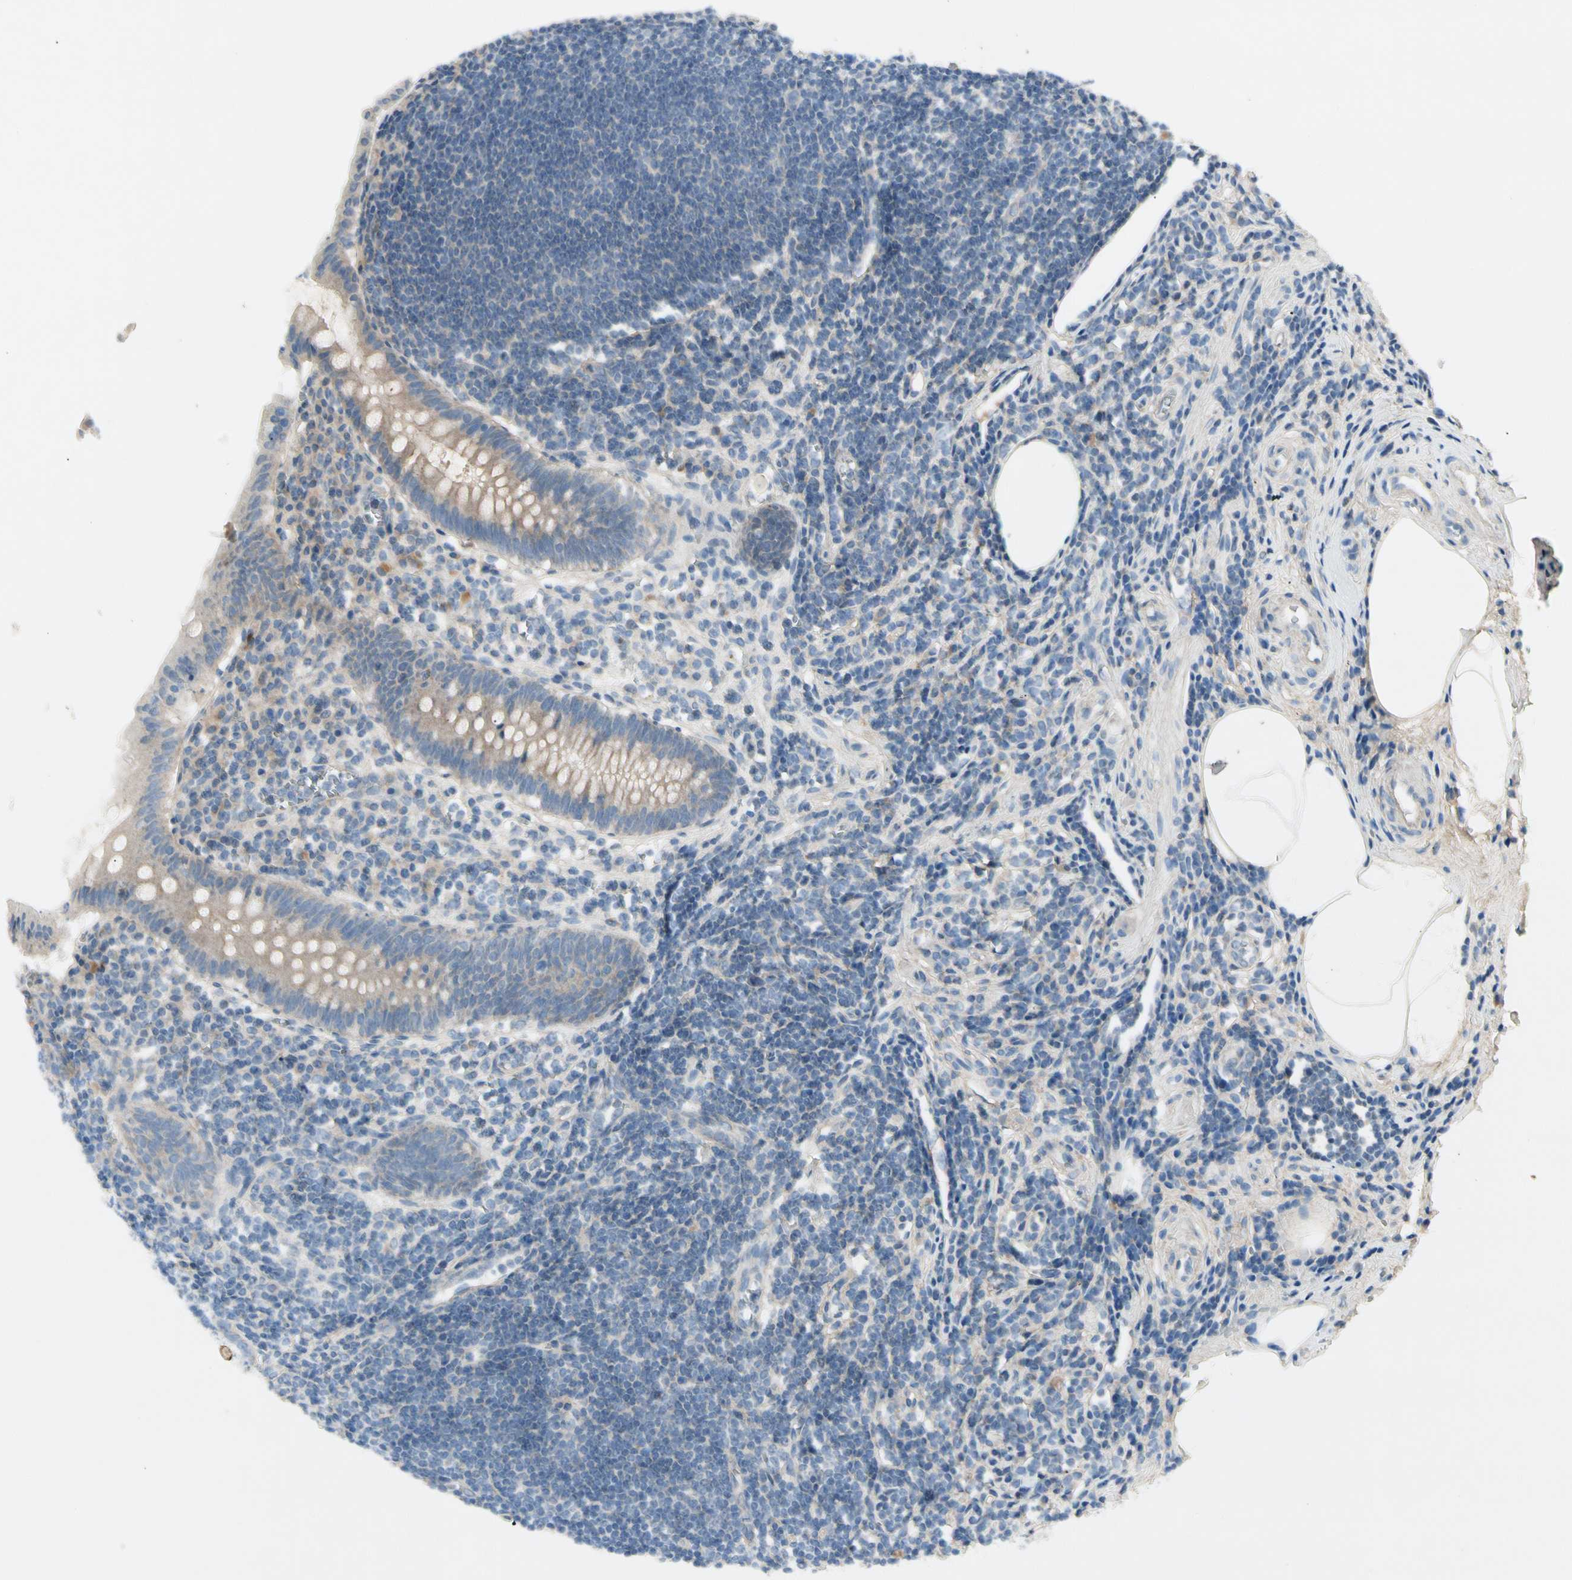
{"staining": {"intensity": "weak", "quantity": ">75%", "location": "cytoplasmic/membranous"}, "tissue": "appendix", "cell_type": "Glandular cells", "image_type": "normal", "snomed": [{"axis": "morphology", "description": "Normal tissue, NOS"}, {"axis": "topography", "description": "Appendix"}], "caption": "Immunohistochemistry (DAB) staining of benign appendix reveals weak cytoplasmic/membranous protein staining in about >75% of glandular cells.", "gene": "CCL4", "patient": {"sex": "female", "age": 50}}